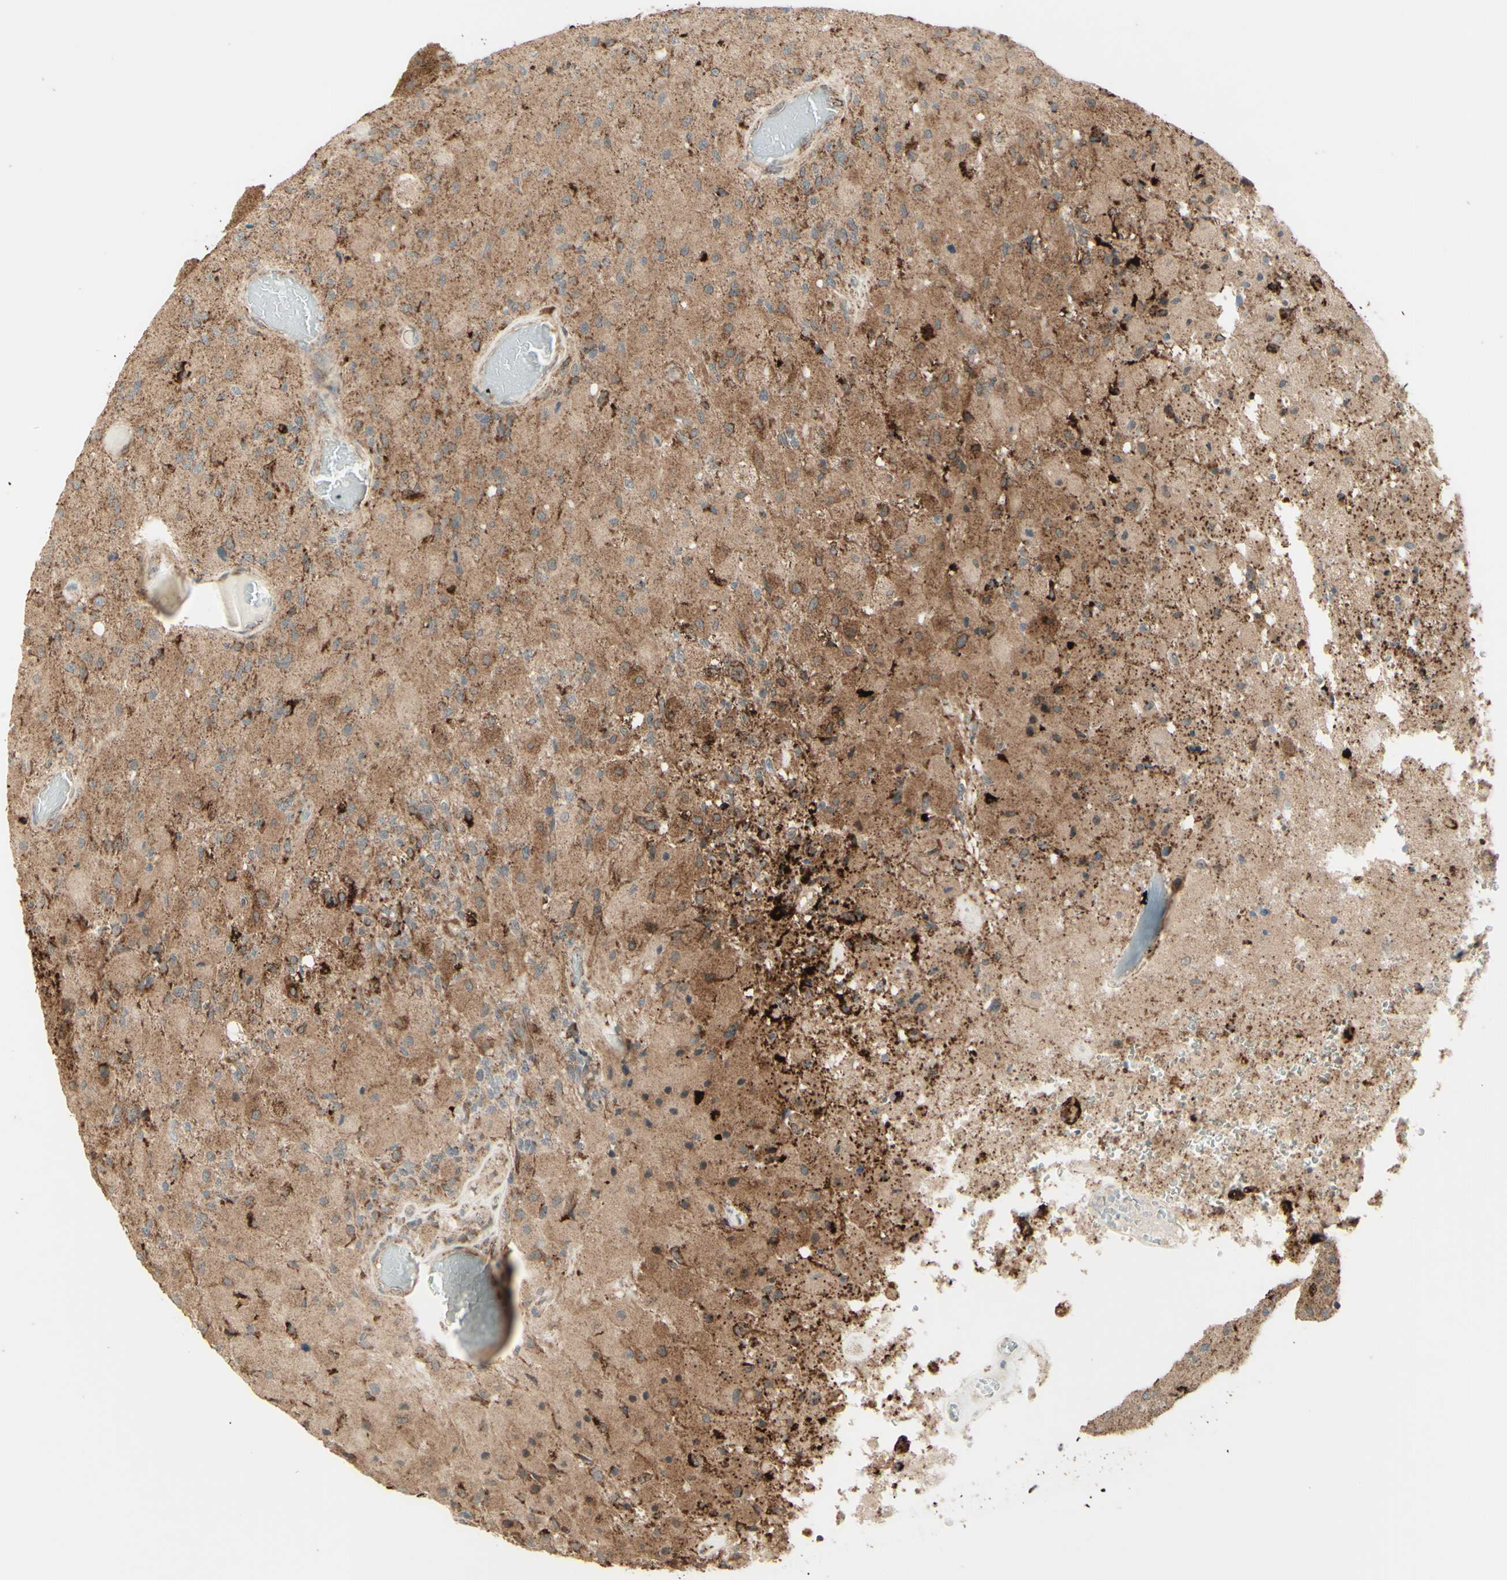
{"staining": {"intensity": "moderate", "quantity": ">75%", "location": "cytoplasmic/membranous"}, "tissue": "glioma", "cell_type": "Tumor cells", "image_type": "cancer", "snomed": [{"axis": "morphology", "description": "Normal tissue, NOS"}, {"axis": "morphology", "description": "Glioma, malignant, High grade"}, {"axis": "topography", "description": "Cerebral cortex"}], "caption": "High-grade glioma (malignant) tissue shows moderate cytoplasmic/membranous positivity in about >75% of tumor cells", "gene": "DHRS3", "patient": {"sex": "male", "age": 77}}